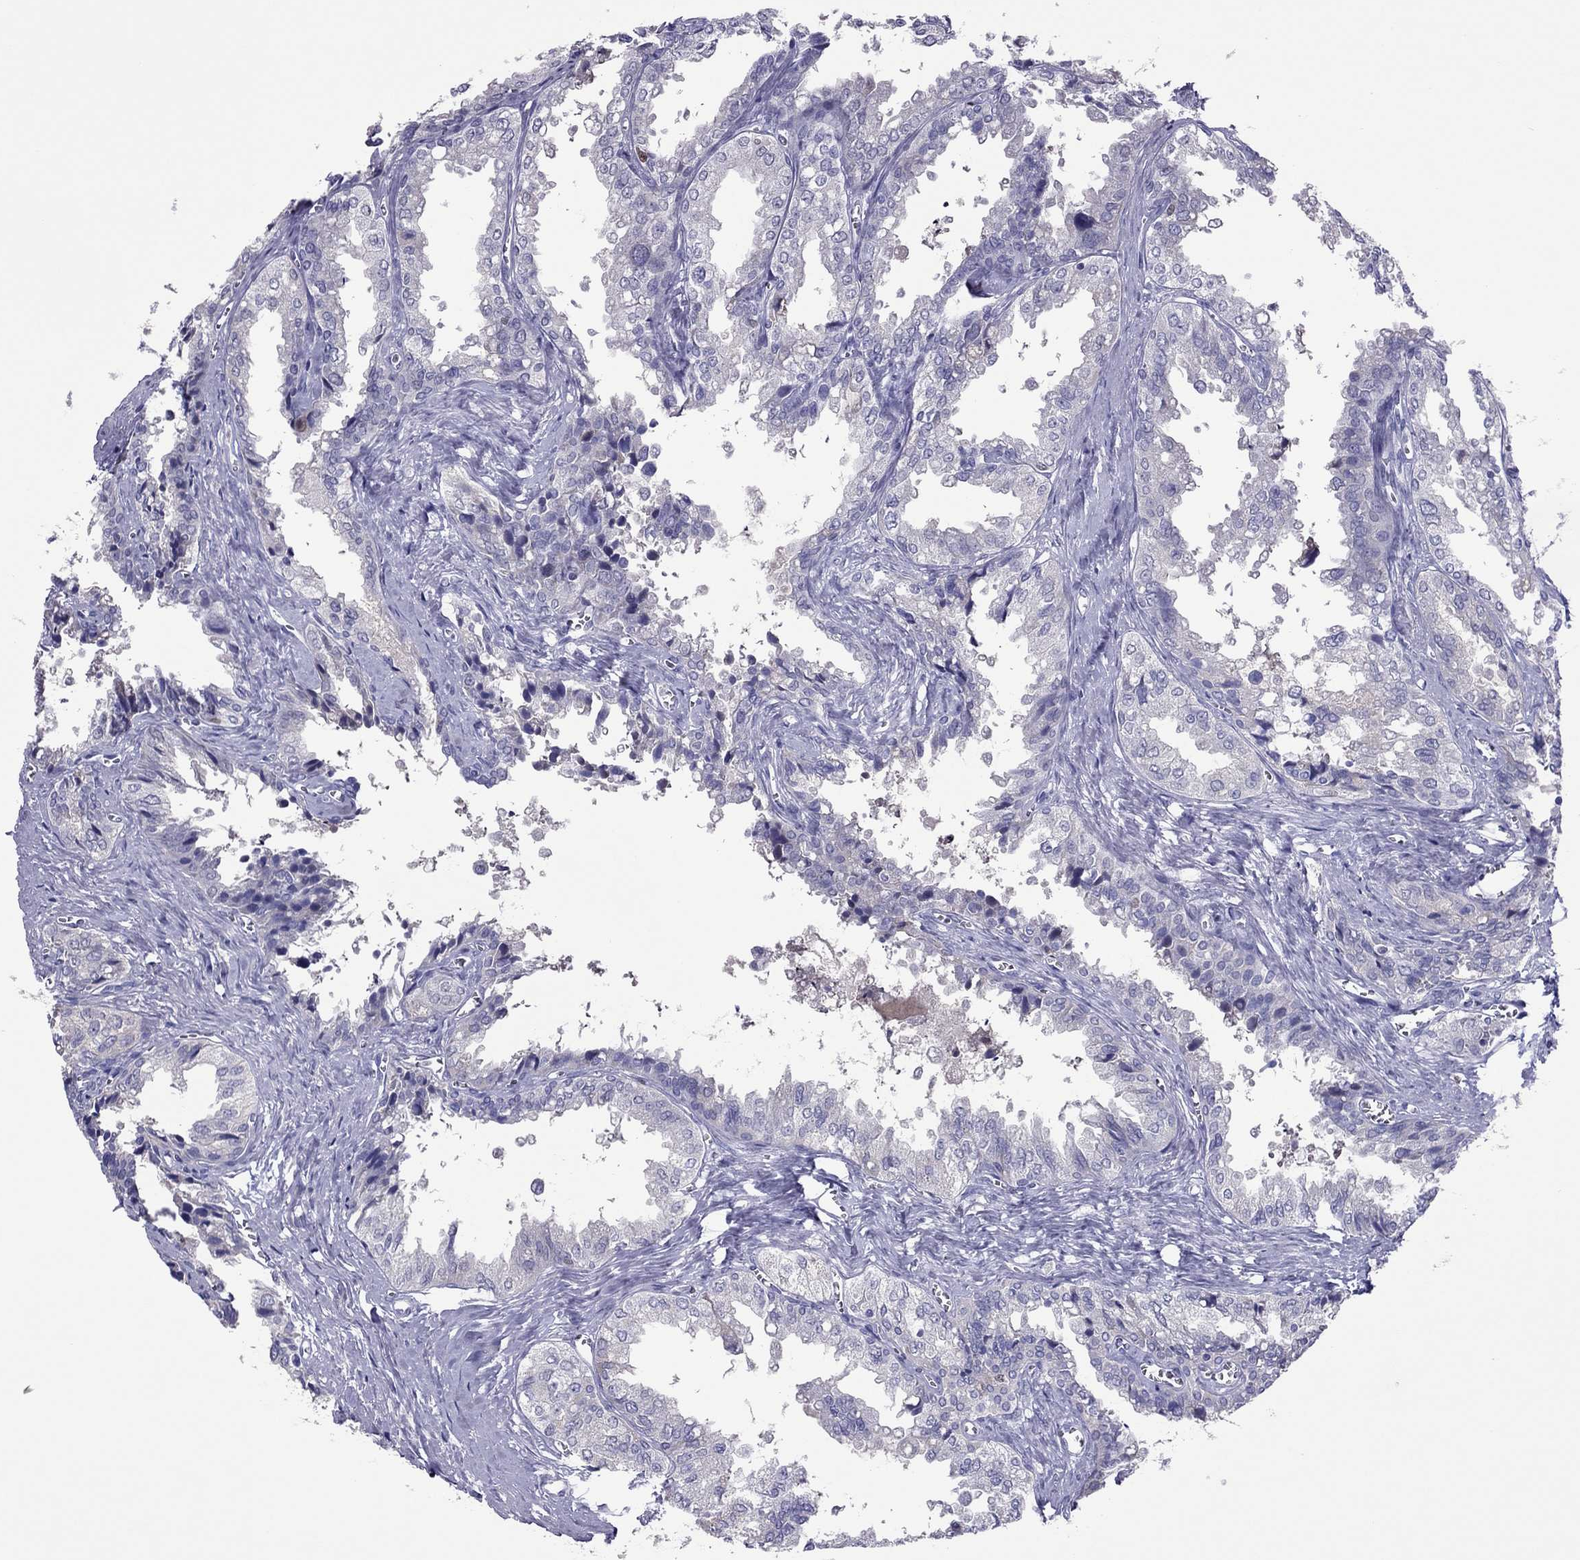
{"staining": {"intensity": "negative", "quantity": "none", "location": "none"}, "tissue": "seminal vesicle", "cell_type": "Glandular cells", "image_type": "normal", "snomed": [{"axis": "morphology", "description": "Normal tissue, NOS"}, {"axis": "topography", "description": "Seminal veicle"}], "caption": "A photomicrograph of seminal vesicle stained for a protein demonstrates no brown staining in glandular cells.", "gene": "SPINT3", "patient": {"sex": "male", "age": 67}}